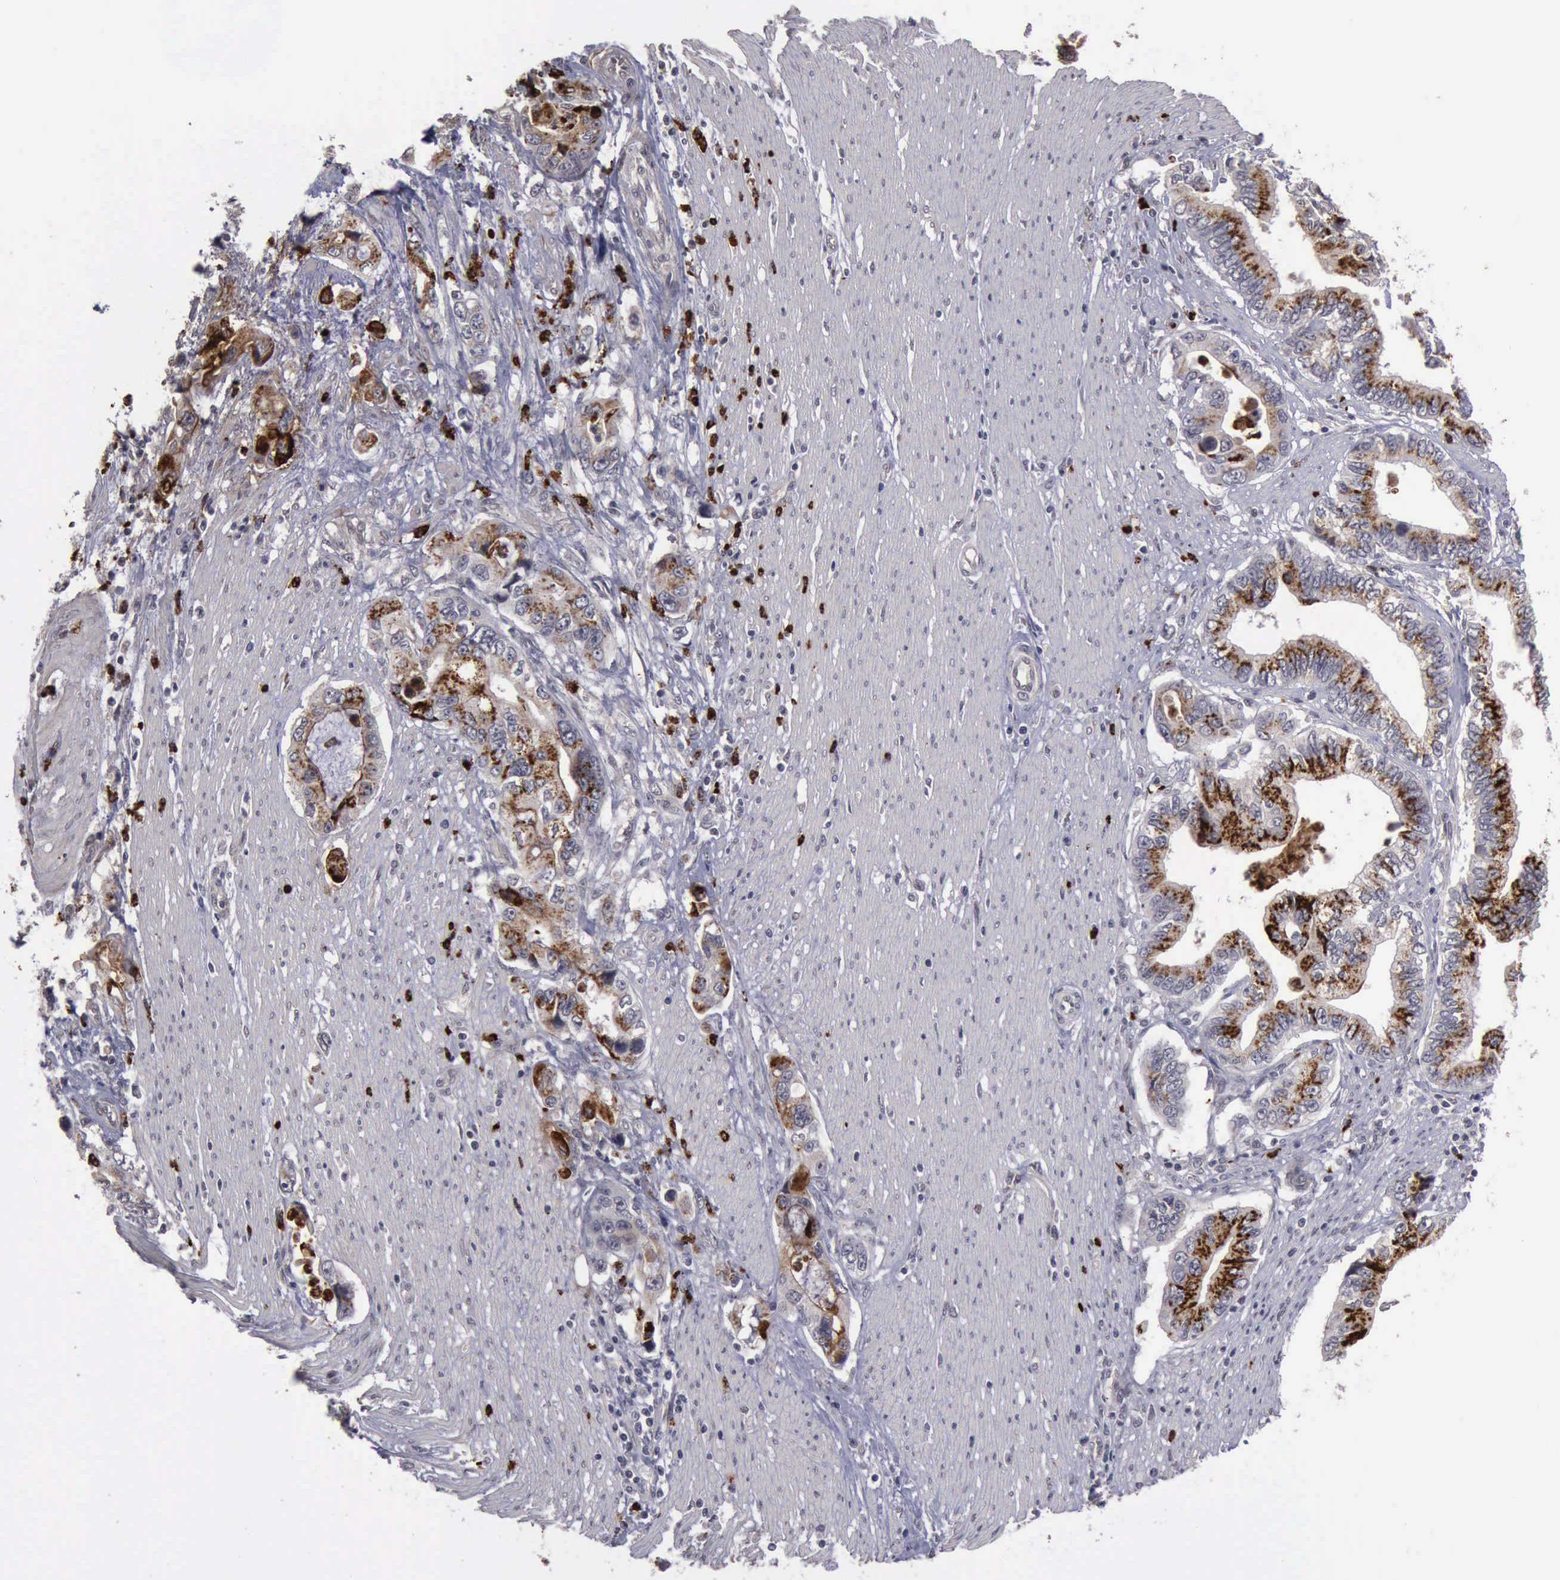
{"staining": {"intensity": "moderate", "quantity": "25%-75%", "location": "cytoplasmic/membranous"}, "tissue": "pancreatic cancer", "cell_type": "Tumor cells", "image_type": "cancer", "snomed": [{"axis": "morphology", "description": "Adenocarcinoma, NOS"}, {"axis": "topography", "description": "Pancreas"}, {"axis": "topography", "description": "Stomach, upper"}], "caption": "Protein staining by immunohistochemistry (IHC) shows moderate cytoplasmic/membranous staining in approximately 25%-75% of tumor cells in pancreatic cancer. The staining is performed using DAB brown chromogen to label protein expression. The nuclei are counter-stained blue using hematoxylin.", "gene": "MMP9", "patient": {"sex": "male", "age": 77}}